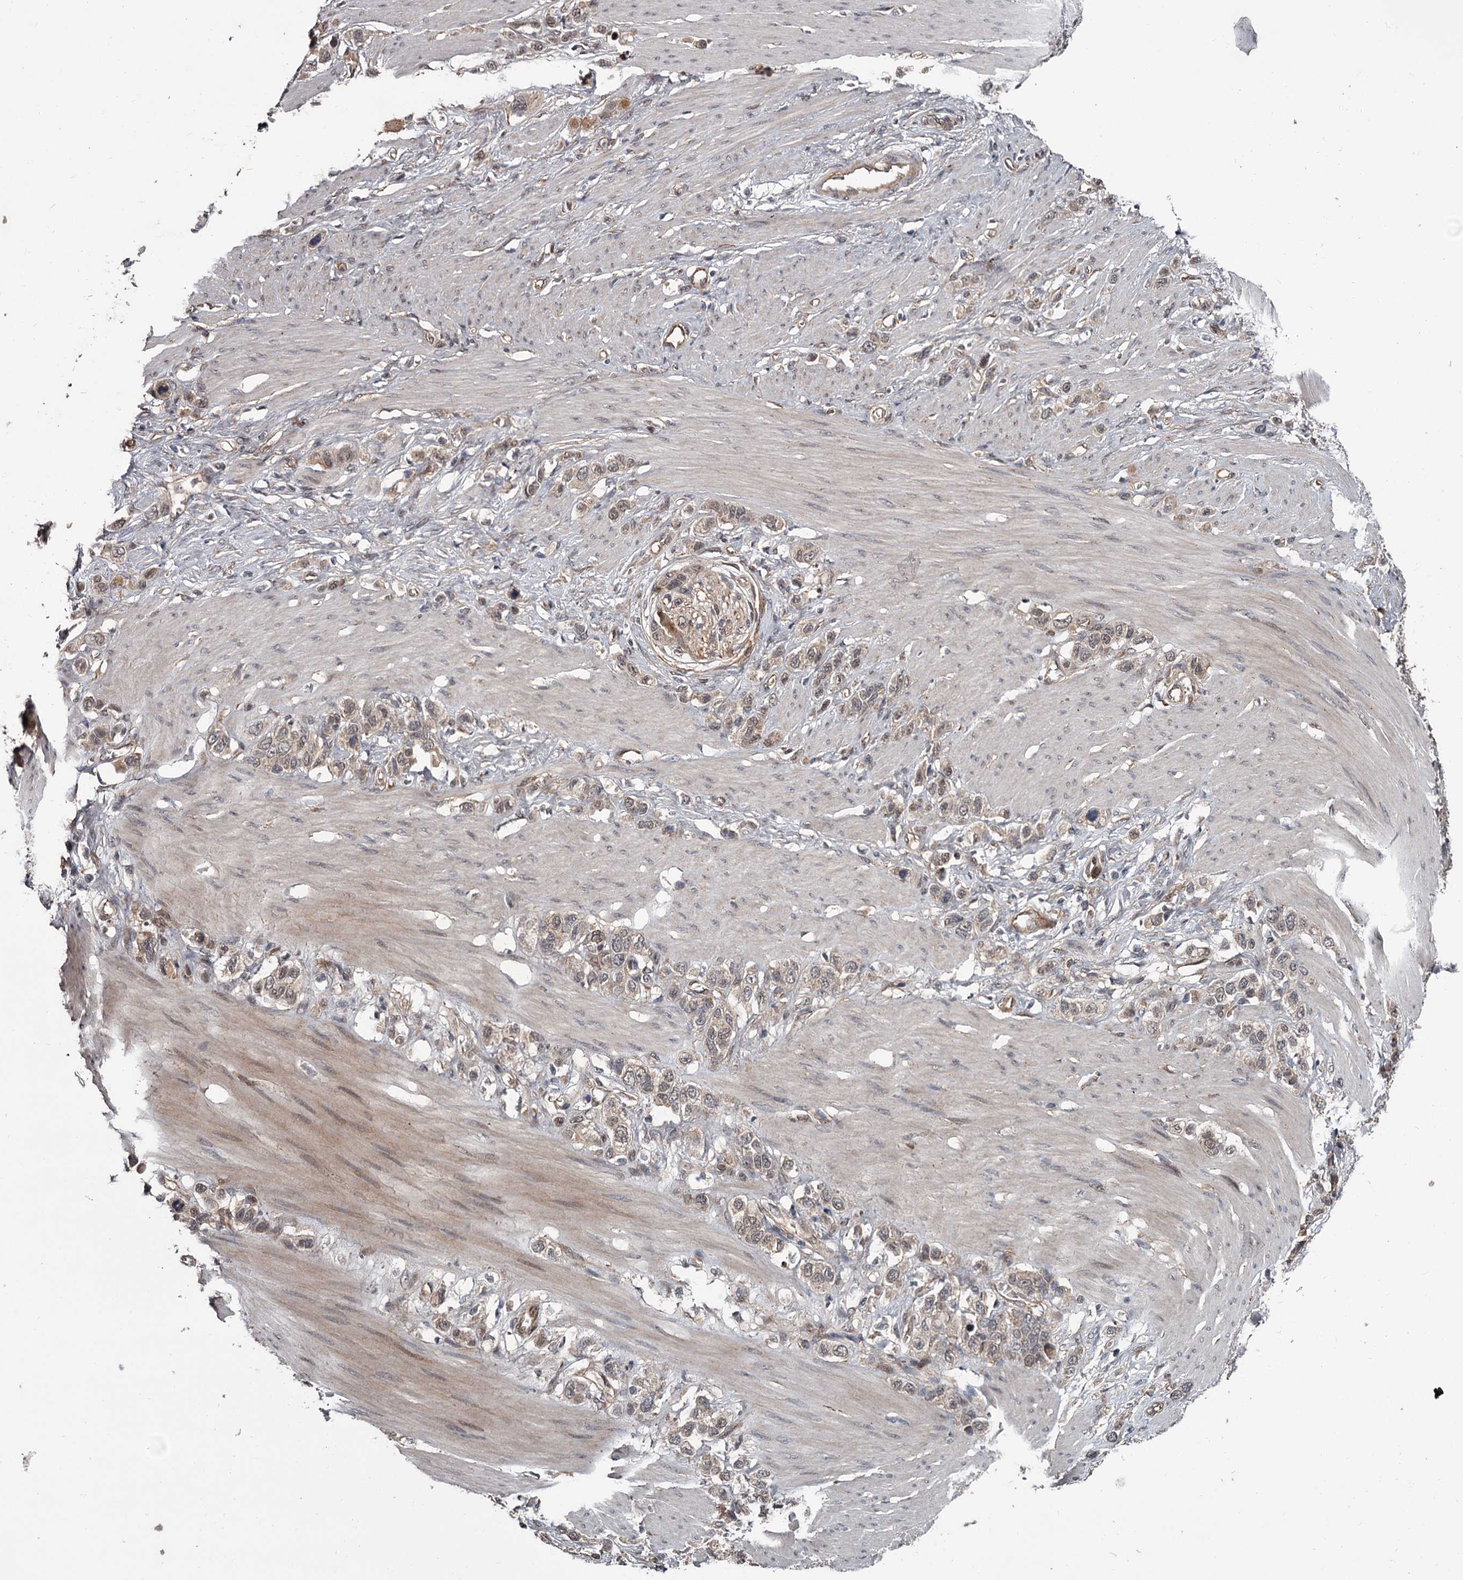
{"staining": {"intensity": "weak", "quantity": "<25%", "location": "cytoplasmic/membranous"}, "tissue": "stomach cancer", "cell_type": "Tumor cells", "image_type": "cancer", "snomed": [{"axis": "morphology", "description": "Adenocarcinoma, NOS"}, {"axis": "morphology", "description": "Adenocarcinoma, High grade"}, {"axis": "topography", "description": "Stomach, upper"}, {"axis": "topography", "description": "Stomach, lower"}], "caption": "Immunohistochemistry (IHC) micrograph of human stomach cancer (adenocarcinoma) stained for a protein (brown), which shows no expression in tumor cells. The staining is performed using DAB brown chromogen with nuclei counter-stained in using hematoxylin.", "gene": "CDC42EP2", "patient": {"sex": "female", "age": 65}}